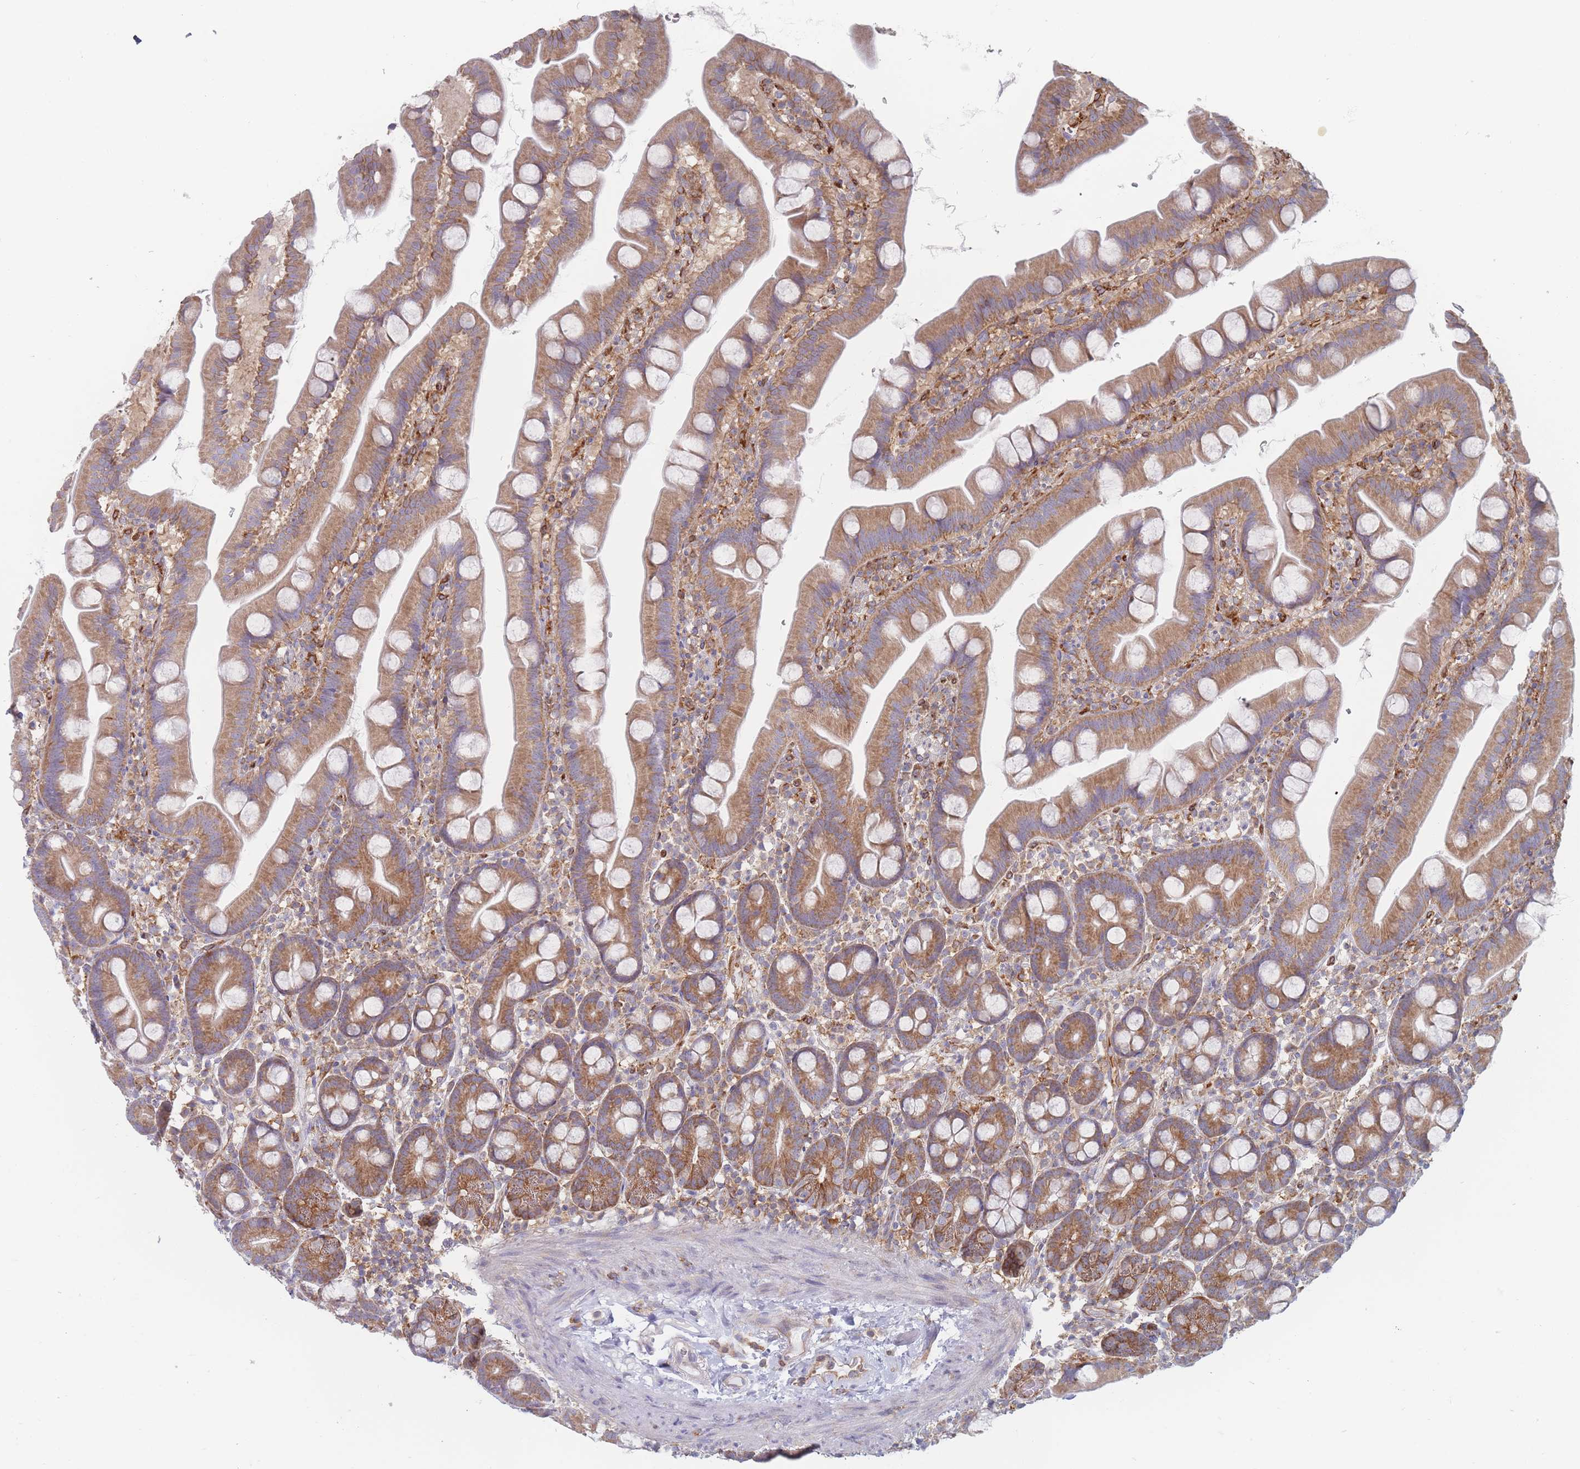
{"staining": {"intensity": "moderate", "quantity": ">75%", "location": "cytoplasmic/membranous"}, "tissue": "small intestine", "cell_type": "Glandular cells", "image_type": "normal", "snomed": [{"axis": "morphology", "description": "Normal tissue, NOS"}, {"axis": "topography", "description": "Small intestine"}], "caption": "Protein analysis of benign small intestine shows moderate cytoplasmic/membranous positivity in about >75% of glandular cells.", "gene": "MAP1S", "patient": {"sex": "female", "age": 68}}